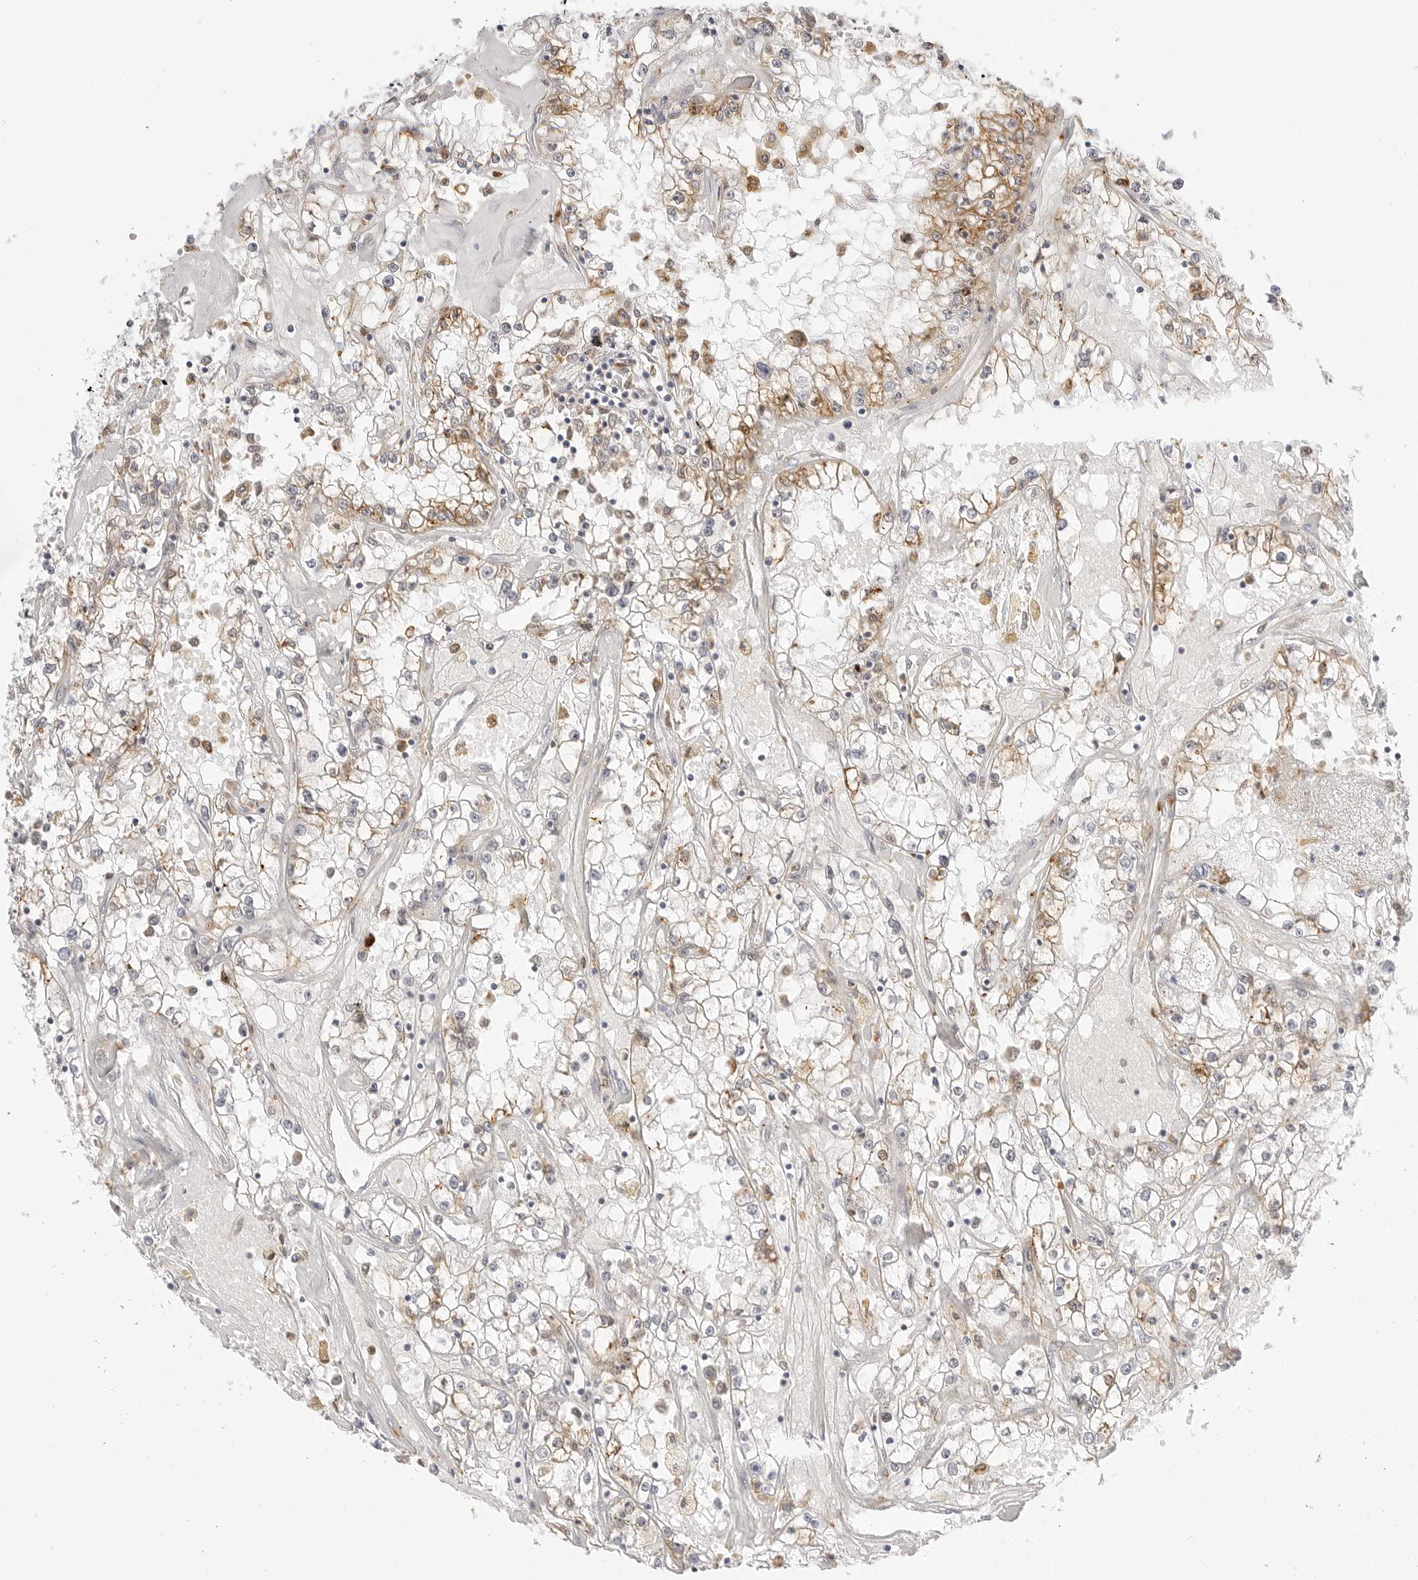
{"staining": {"intensity": "moderate", "quantity": "<25%", "location": "cytoplasmic/membranous"}, "tissue": "renal cancer", "cell_type": "Tumor cells", "image_type": "cancer", "snomed": [{"axis": "morphology", "description": "Adenocarcinoma, NOS"}, {"axis": "topography", "description": "Kidney"}], "caption": "An image of renal adenocarcinoma stained for a protein displays moderate cytoplasmic/membranous brown staining in tumor cells.", "gene": "THEM4", "patient": {"sex": "male", "age": 56}}